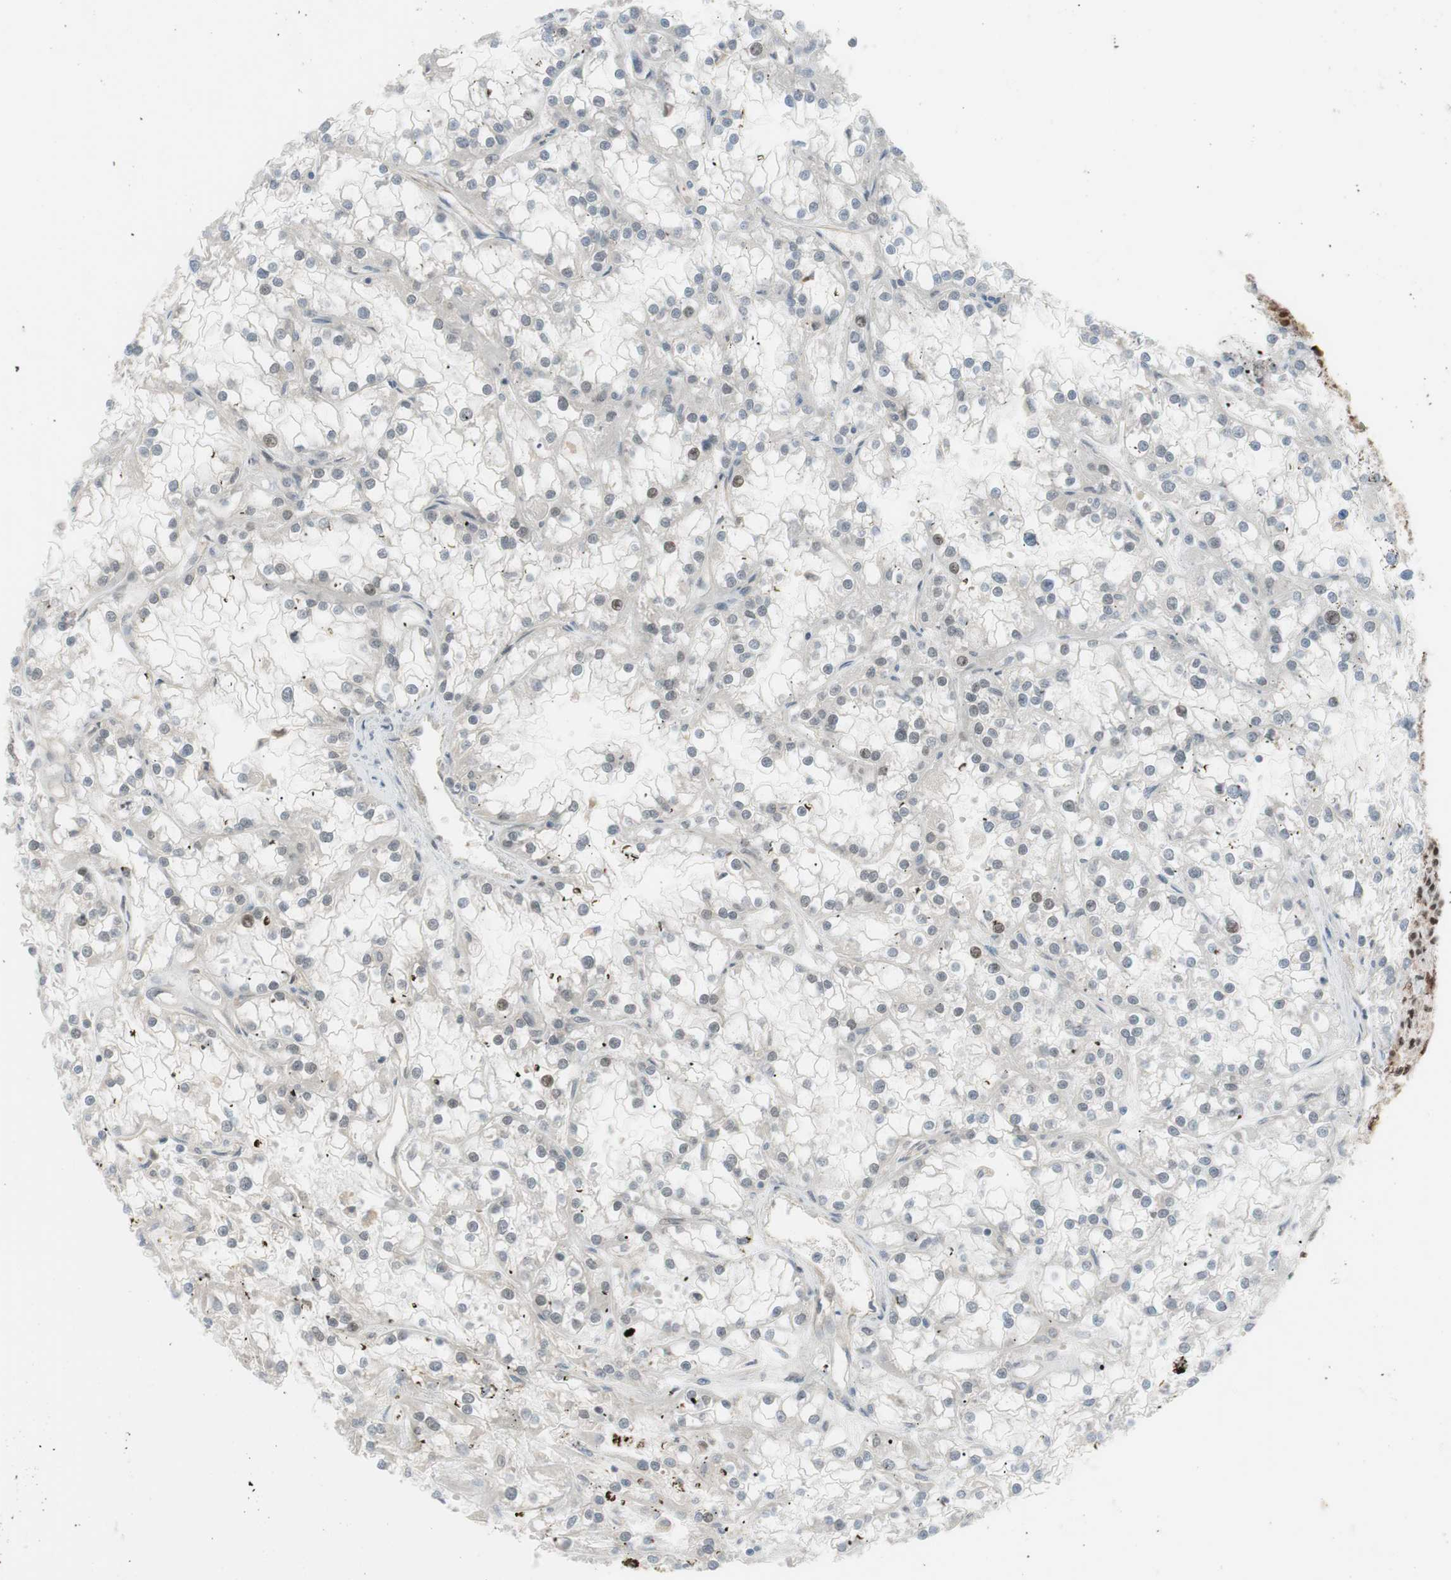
{"staining": {"intensity": "moderate", "quantity": "25%-75%", "location": "nuclear"}, "tissue": "renal cancer", "cell_type": "Tumor cells", "image_type": "cancer", "snomed": [{"axis": "morphology", "description": "Adenocarcinoma, NOS"}, {"axis": "topography", "description": "Kidney"}], "caption": "IHC of renal adenocarcinoma reveals medium levels of moderate nuclear staining in approximately 25%-75% of tumor cells. (DAB IHC, brown staining for protein, blue staining for nuclei).", "gene": "SUFU", "patient": {"sex": "female", "age": 52}}